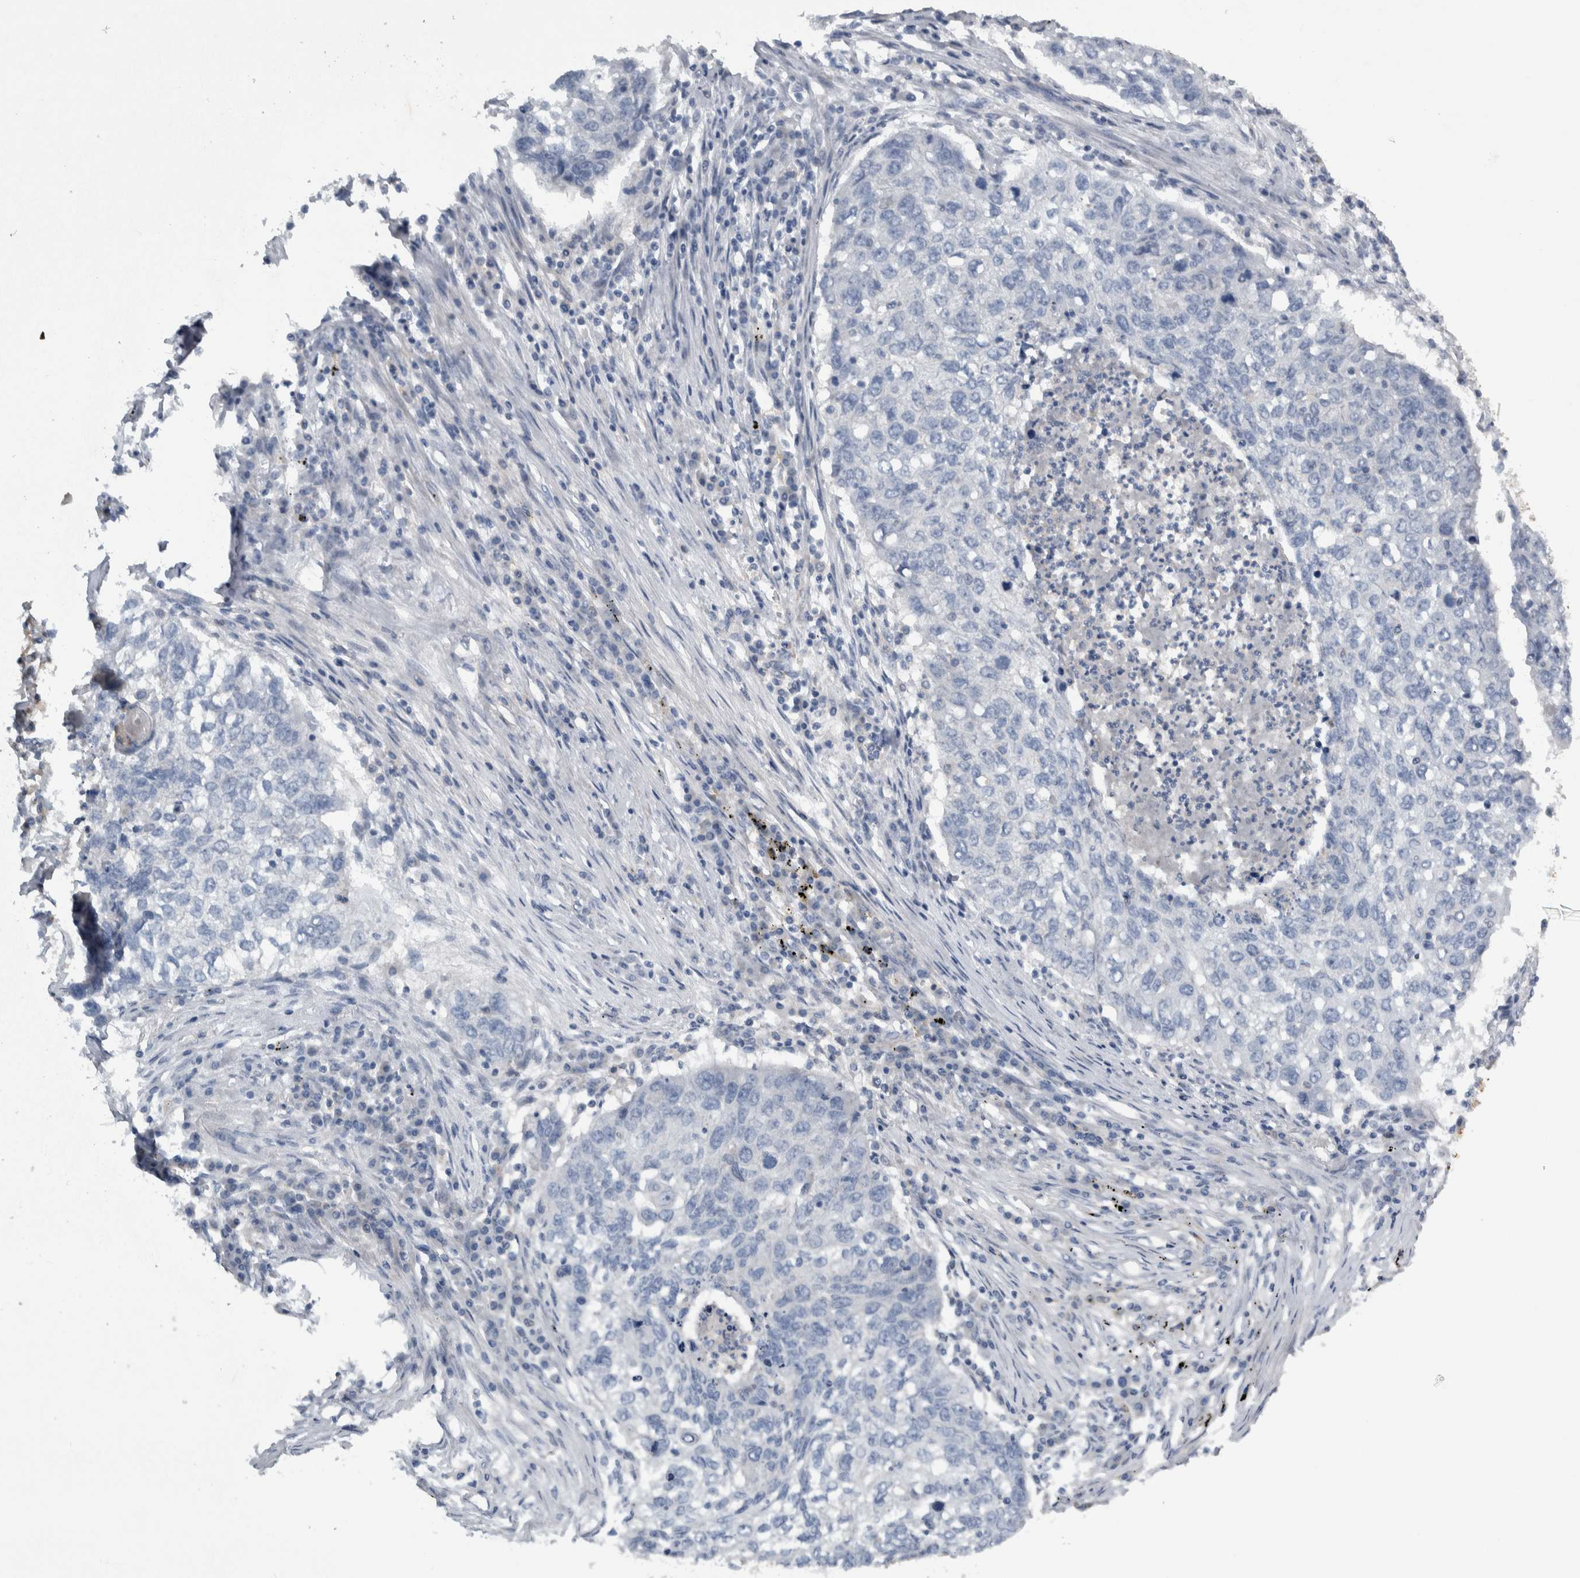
{"staining": {"intensity": "negative", "quantity": "none", "location": "none"}, "tissue": "lung cancer", "cell_type": "Tumor cells", "image_type": "cancer", "snomed": [{"axis": "morphology", "description": "Squamous cell carcinoma, NOS"}, {"axis": "topography", "description": "Lung"}], "caption": "There is no significant positivity in tumor cells of squamous cell carcinoma (lung). Brightfield microscopy of IHC stained with DAB (brown) and hematoxylin (blue), captured at high magnification.", "gene": "NT5C2", "patient": {"sex": "female", "age": 63}}